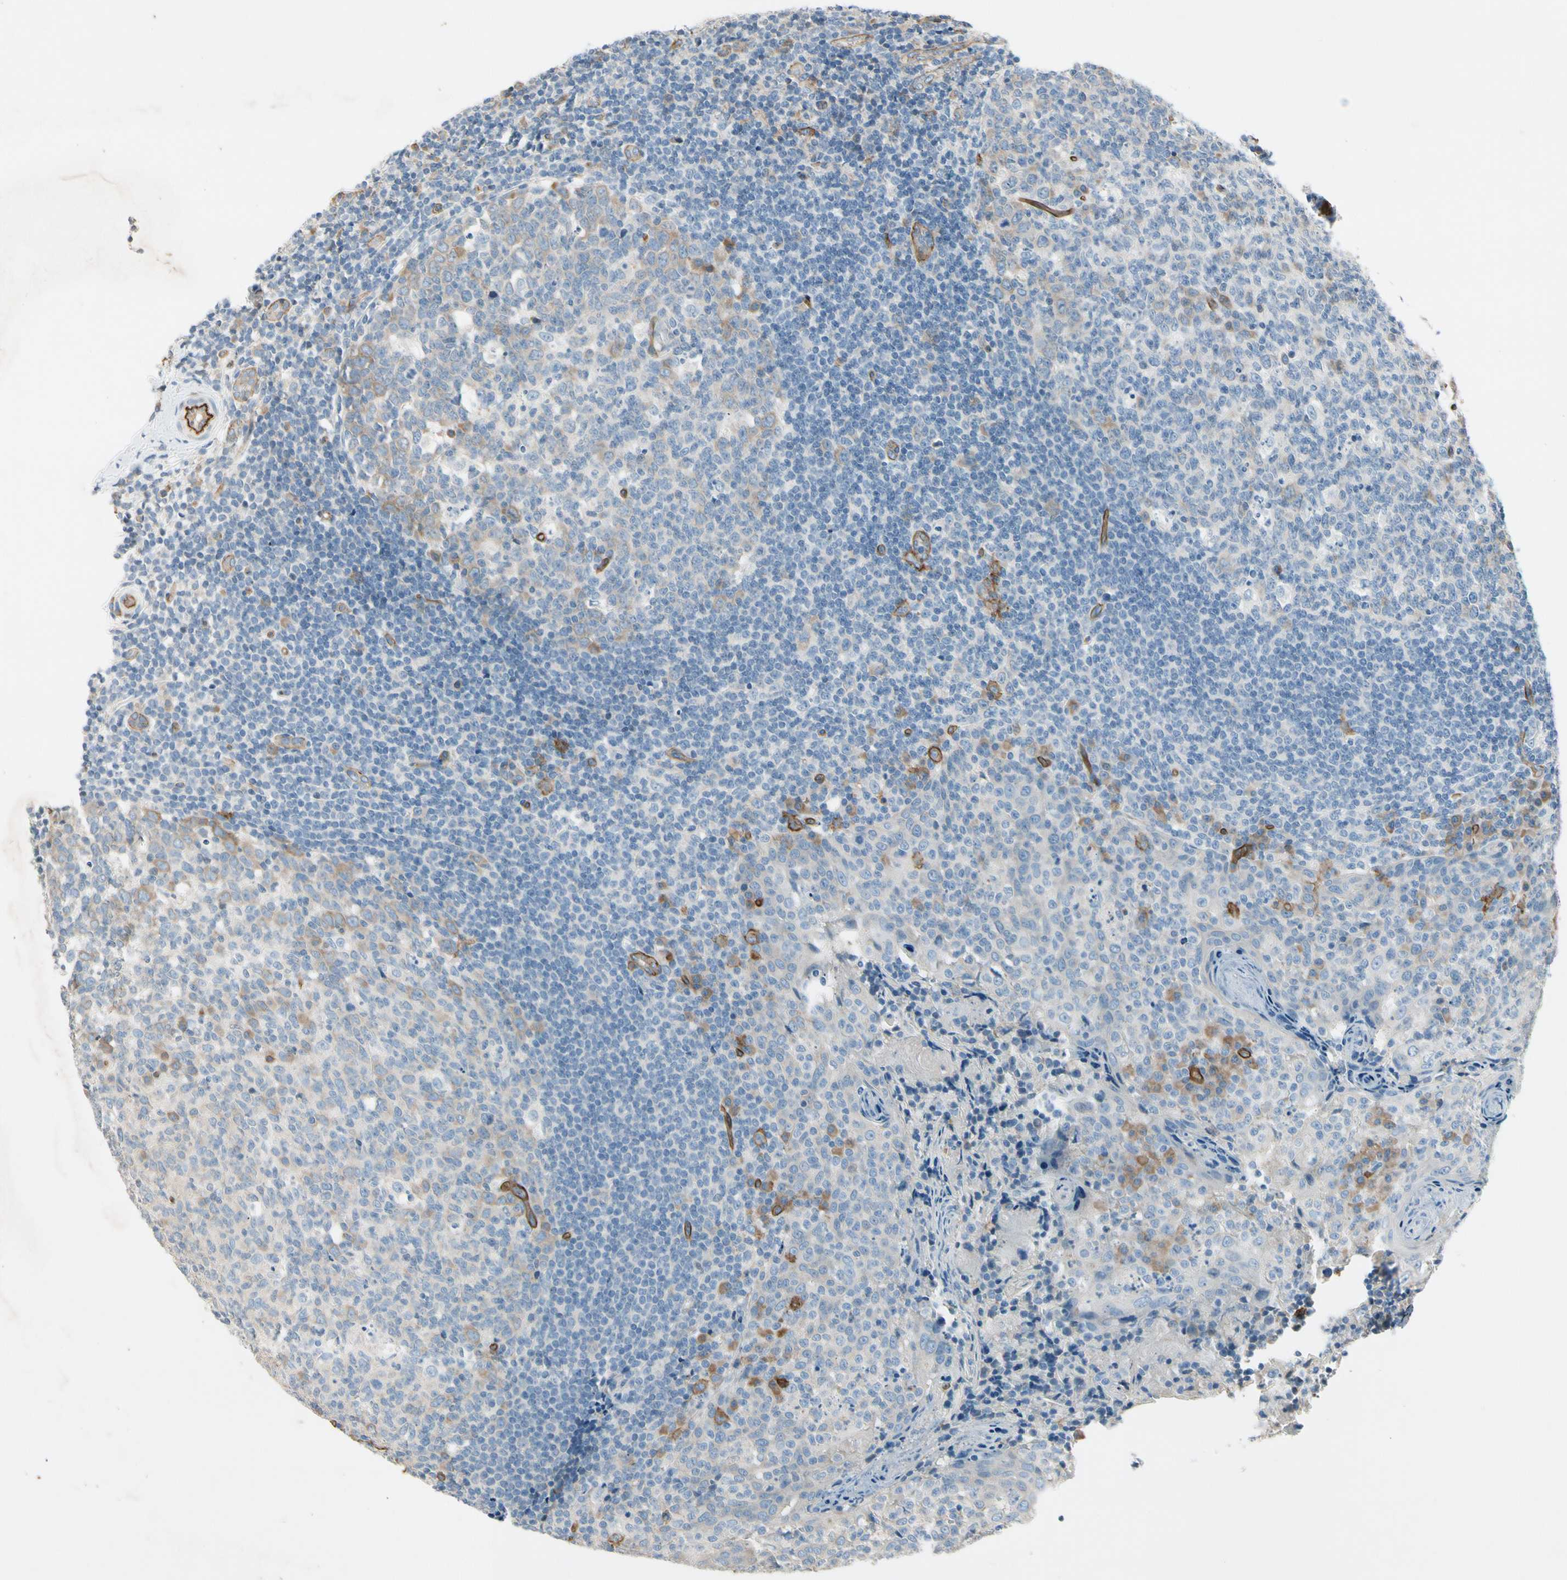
{"staining": {"intensity": "weak", "quantity": "<25%", "location": "cytoplasmic/membranous"}, "tissue": "tonsil", "cell_type": "Germinal center cells", "image_type": "normal", "snomed": [{"axis": "morphology", "description": "Normal tissue, NOS"}, {"axis": "topography", "description": "Tonsil"}], "caption": "A histopathology image of tonsil stained for a protein reveals no brown staining in germinal center cells.", "gene": "CD93", "patient": {"sex": "female", "age": 19}}